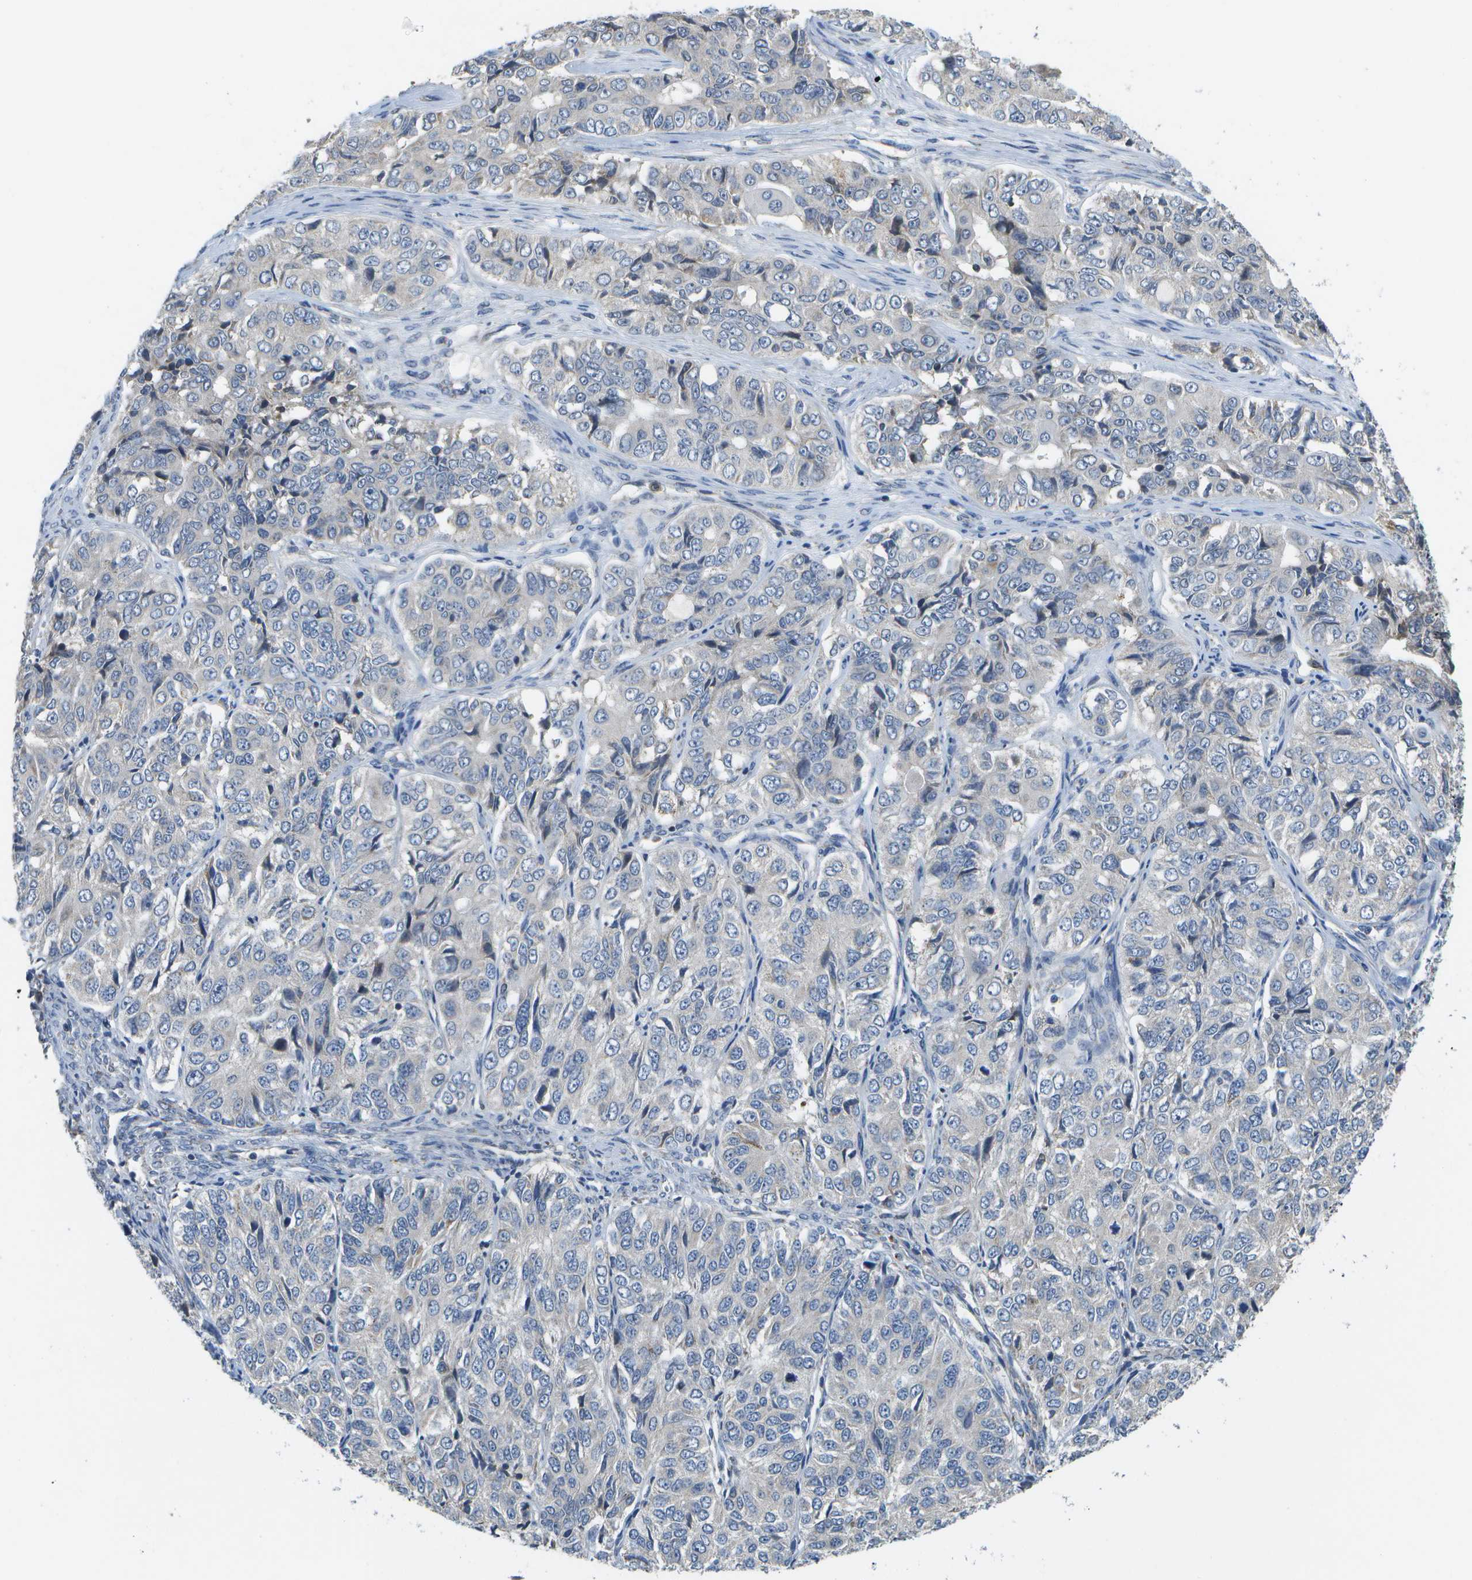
{"staining": {"intensity": "negative", "quantity": "none", "location": "none"}, "tissue": "ovarian cancer", "cell_type": "Tumor cells", "image_type": "cancer", "snomed": [{"axis": "morphology", "description": "Carcinoma, endometroid"}, {"axis": "topography", "description": "Ovary"}], "caption": "Tumor cells are negative for brown protein staining in ovarian cancer (endometroid carcinoma). Brightfield microscopy of IHC stained with DAB (brown) and hematoxylin (blue), captured at high magnification.", "gene": "HADHA", "patient": {"sex": "female", "age": 51}}